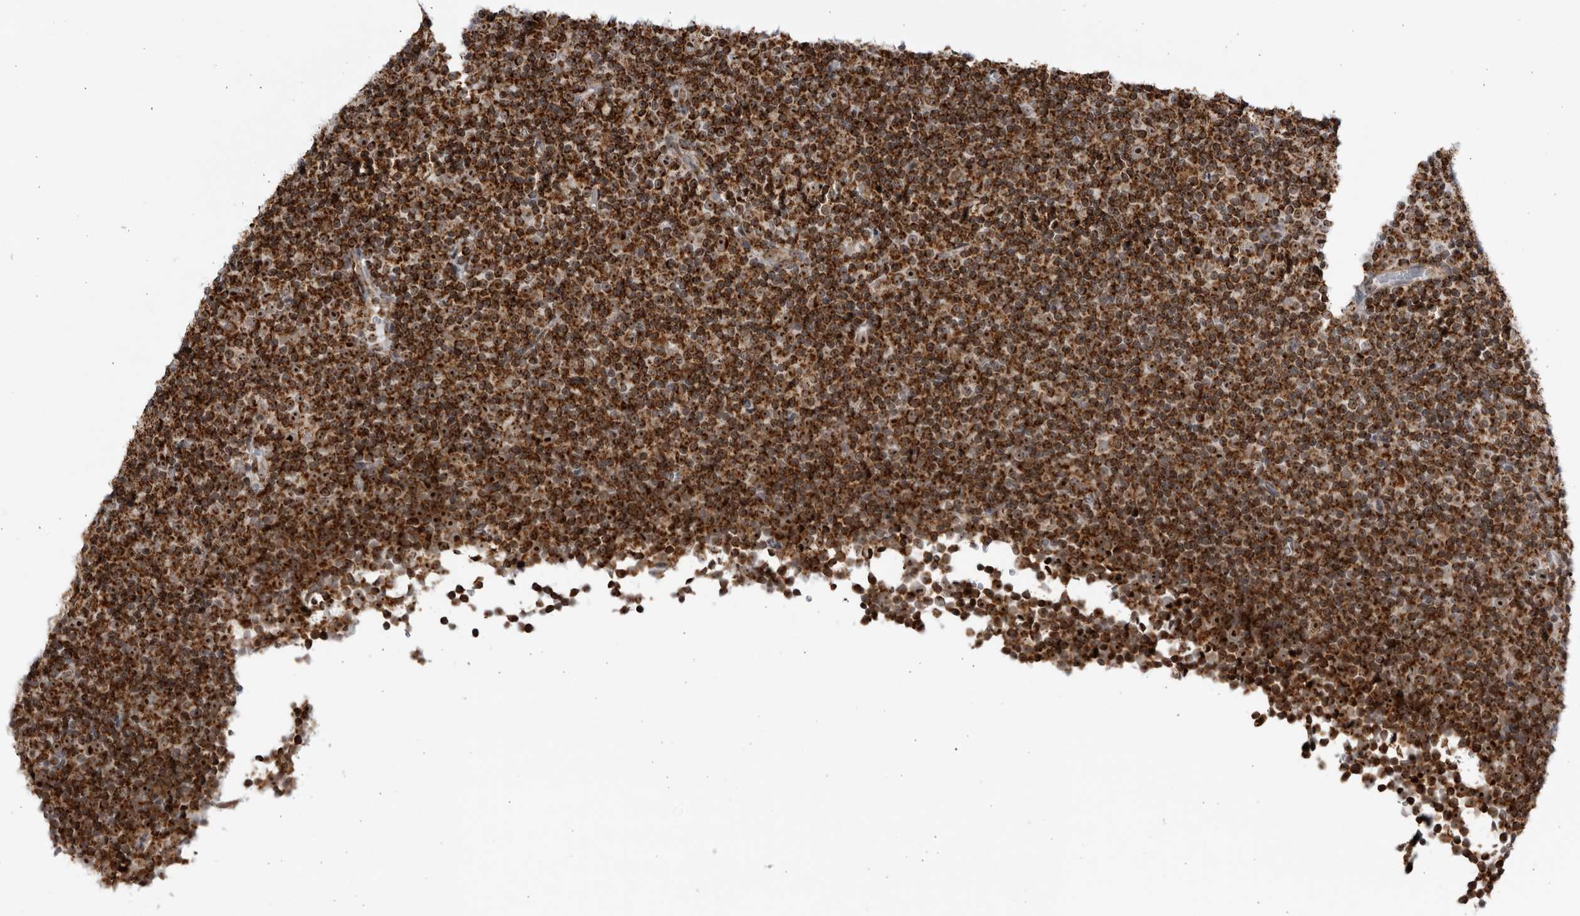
{"staining": {"intensity": "strong", "quantity": ">75%", "location": "cytoplasmic/membranous"}, "tissue": "lymphoma", "cell_type": "Tumor cells", "image_type": "cancer", "snomed": [{"axis": "morphology", "description": "Malignant lymphoma, non-Hodgkin's type, Low grade"}, {"axis": "topography", "description": "Lymph node"}], "caption": "Low-grade malignant lymphoma, non-Hodgkin's type tissue demonstrates strong cytoplasmic/membranous staining in about >75% of tumor cells", "gene": "RBM34", "patient": {"sex": "female", "age": 67}}